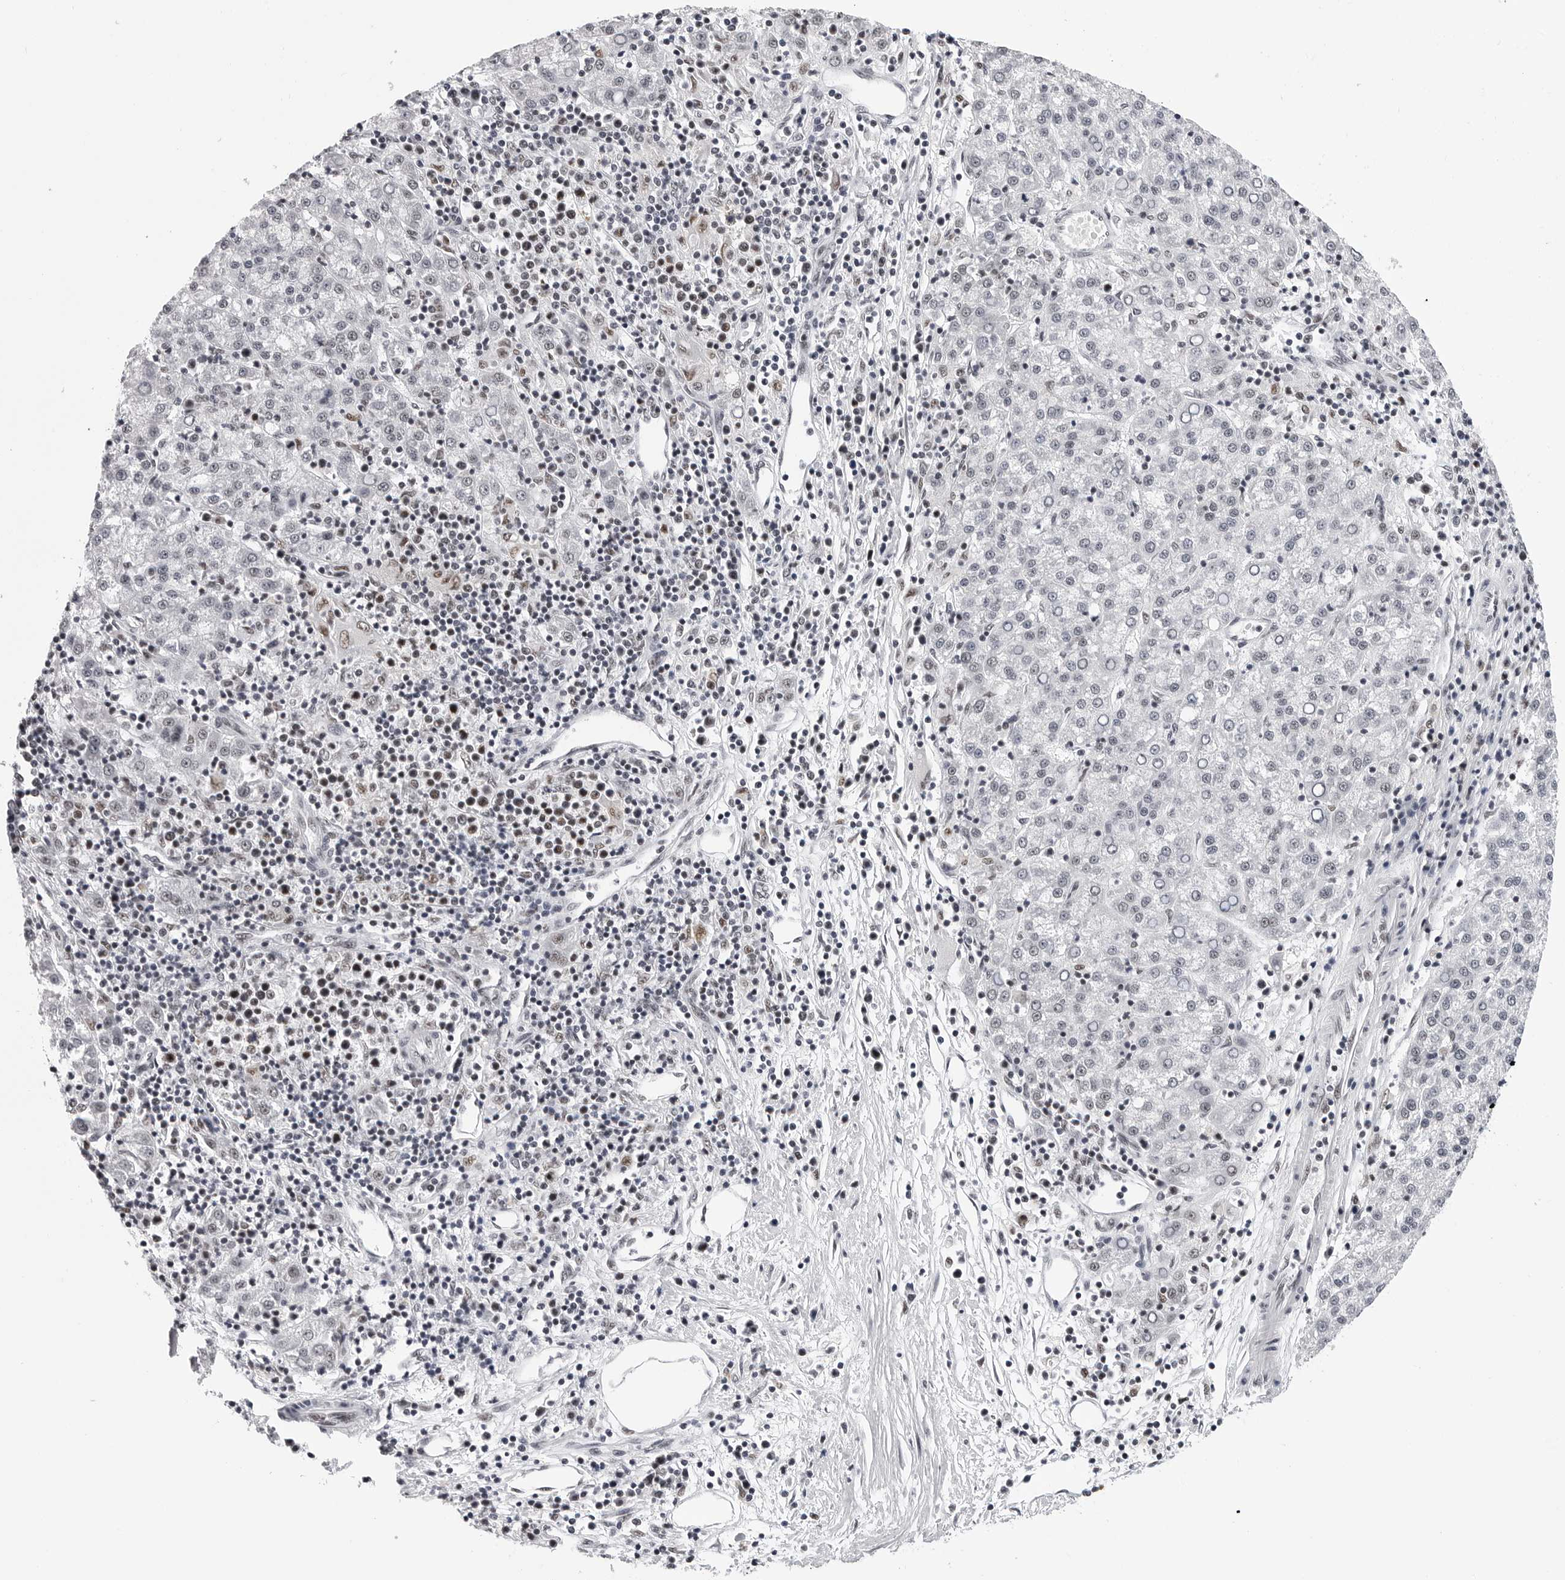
{"staining": {"intensity": "negative", "quantity": "none", "location": "none"}, "tissue": "liver cancer", "cell_type": "Tumor cells", "image_type": "cancer", "snomed": [{"axis": "morphology", "description": "Carcinoma, Hepatocellular, NOS"}, {"axis": "topography", "description": "Liver"}], "caption": "A micrograph of human liver hepatocellular carcinoma is negative for staining in tumor cells.", "gene": "SF3B4", "patient": {"sex": "female", "age": 58}}